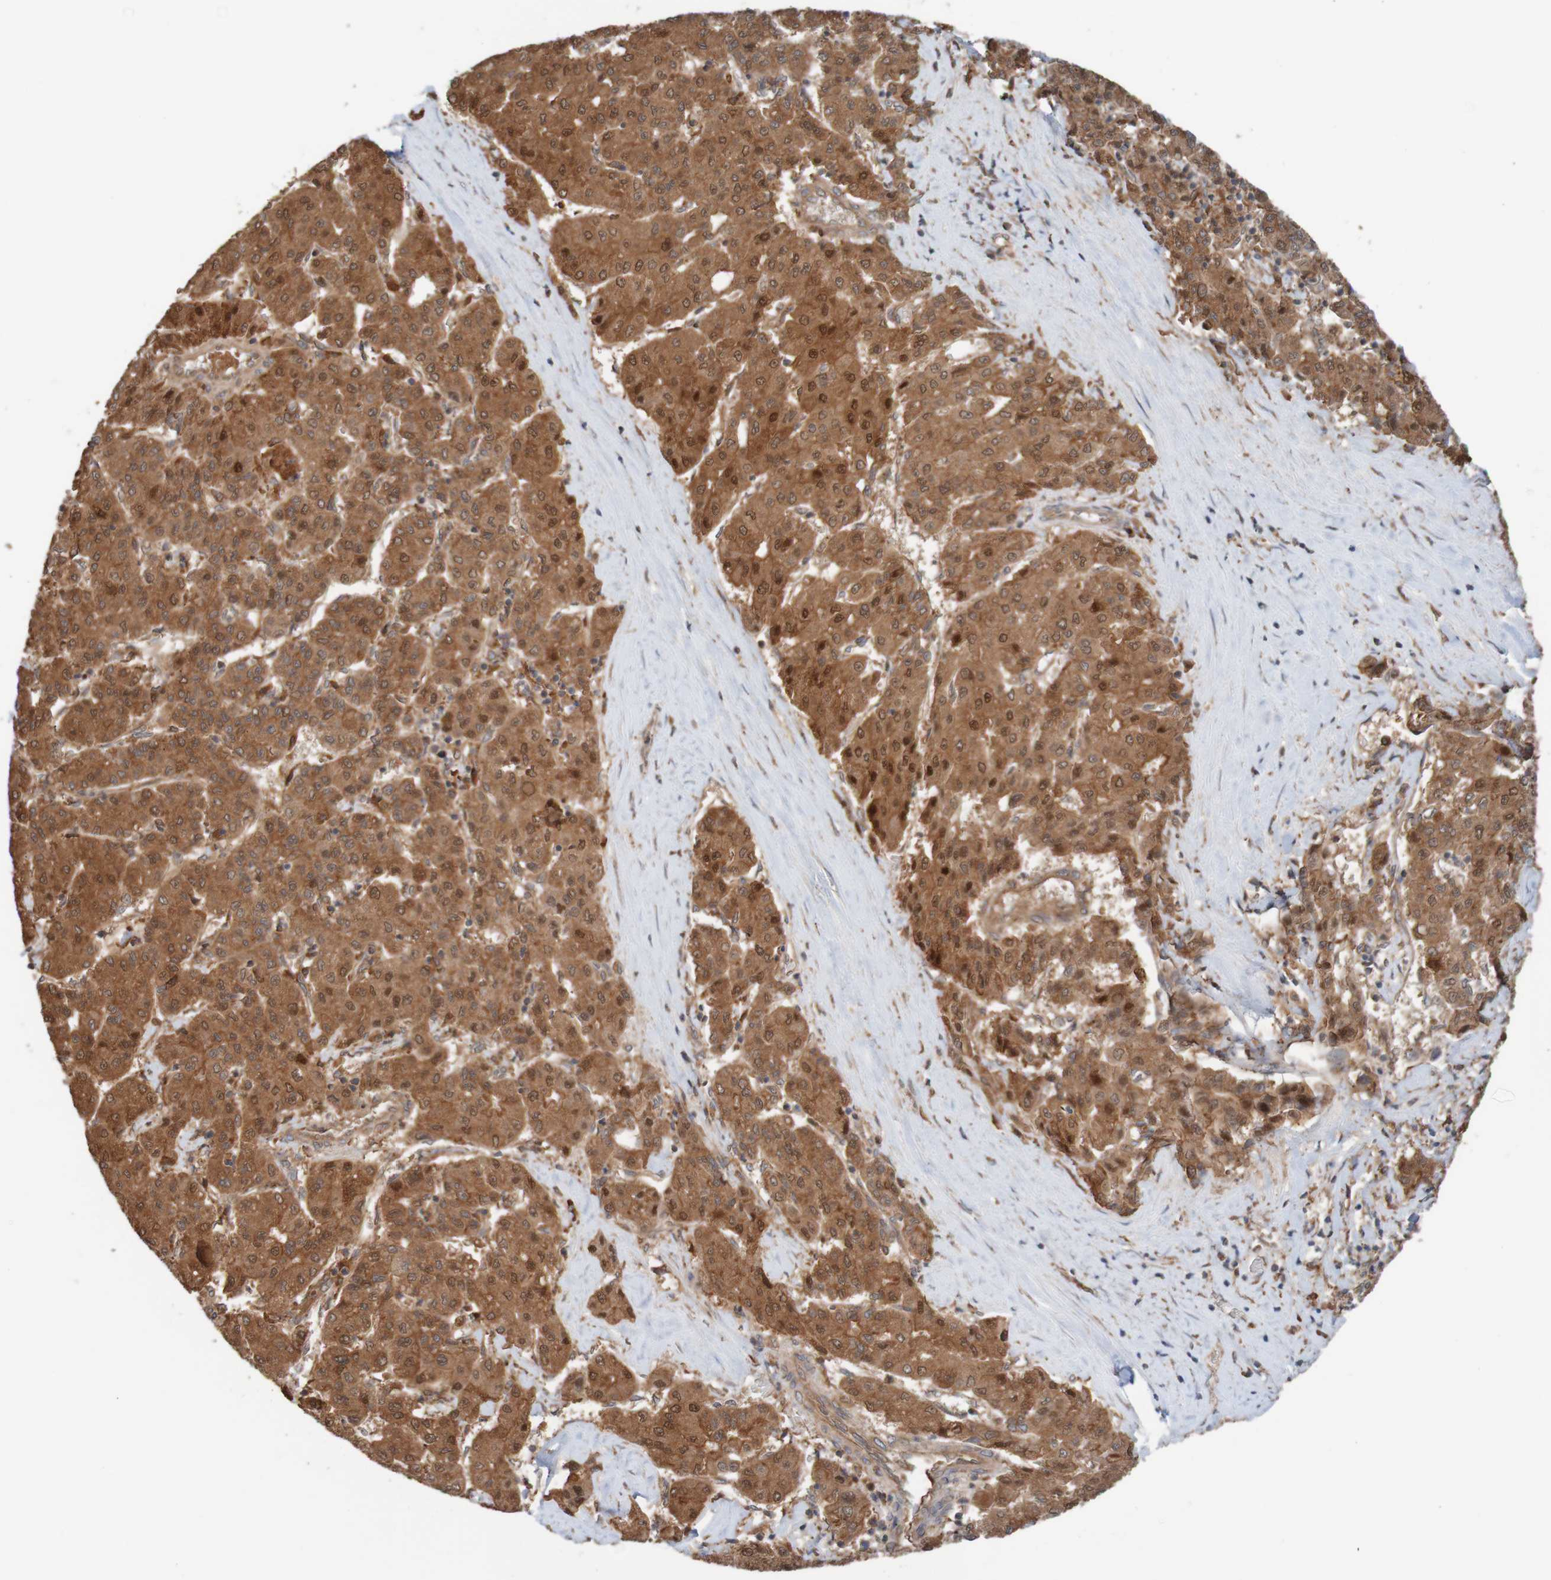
{"staining": {"intensity": "moderate", "quantity": ">75%", "location": "cytoplasmic/membranous,nuclear"}, "tissue": "liver cancer", "cell_type": "Tumor cells", "image_type": "cancer", "snomed": [{"axis": "morphology", "description": "Carcinoma, Hepatocellular, NOS"}, {"axis": "topography", "description": "Liver"}], "caption": "Immunohistochemical staining of human liver cancer (hepatocellular carcinoma) displays medium levels of moderate cytoplasmic/membranous and nuclear protein staining in about >75% of tumor cells.", "gene": "ARHGEF11", "patient": {"sex": "male", "age": 65}}